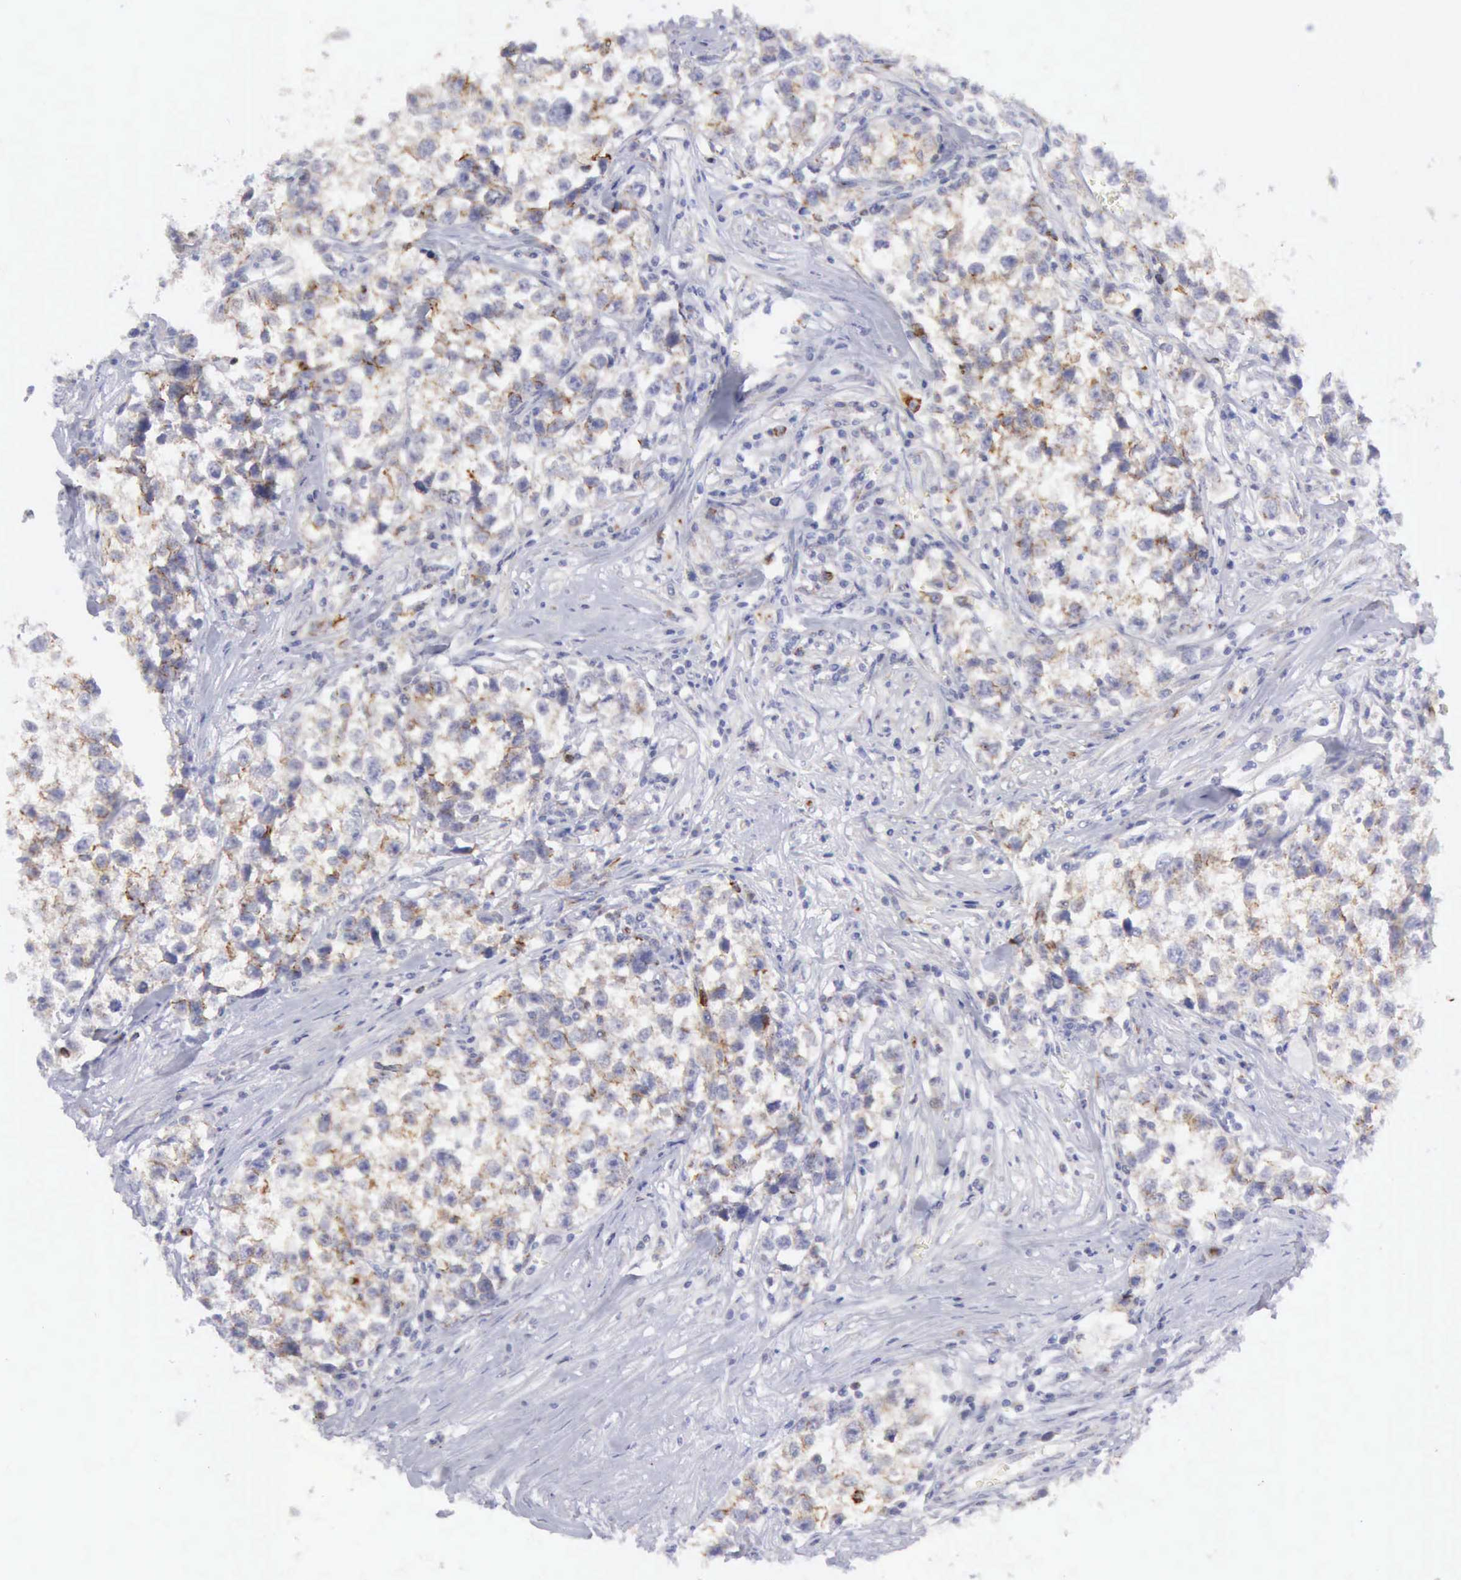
{"staining": {"intensity": "negative", "quantity": "none", "location": "none"}, "tissue": "testis cancer", "cell_type": "Tumor cells", "image_type": "cancer", "snomed": [{"axis": "morphology", "description": "Seminoma, NOS"}, {"axis": "morphology", "description": "Carcinoma, Embryonal, NOS"}, {"axis": "topography", "description": "Testis"}], "caption": "This is an immunohistochemistry image of testis cancer (embryonal carcinoma). There is no positivity in tumor cells.", "gene": "TFRC", "patient": {"sex": "male", "age": 30}}